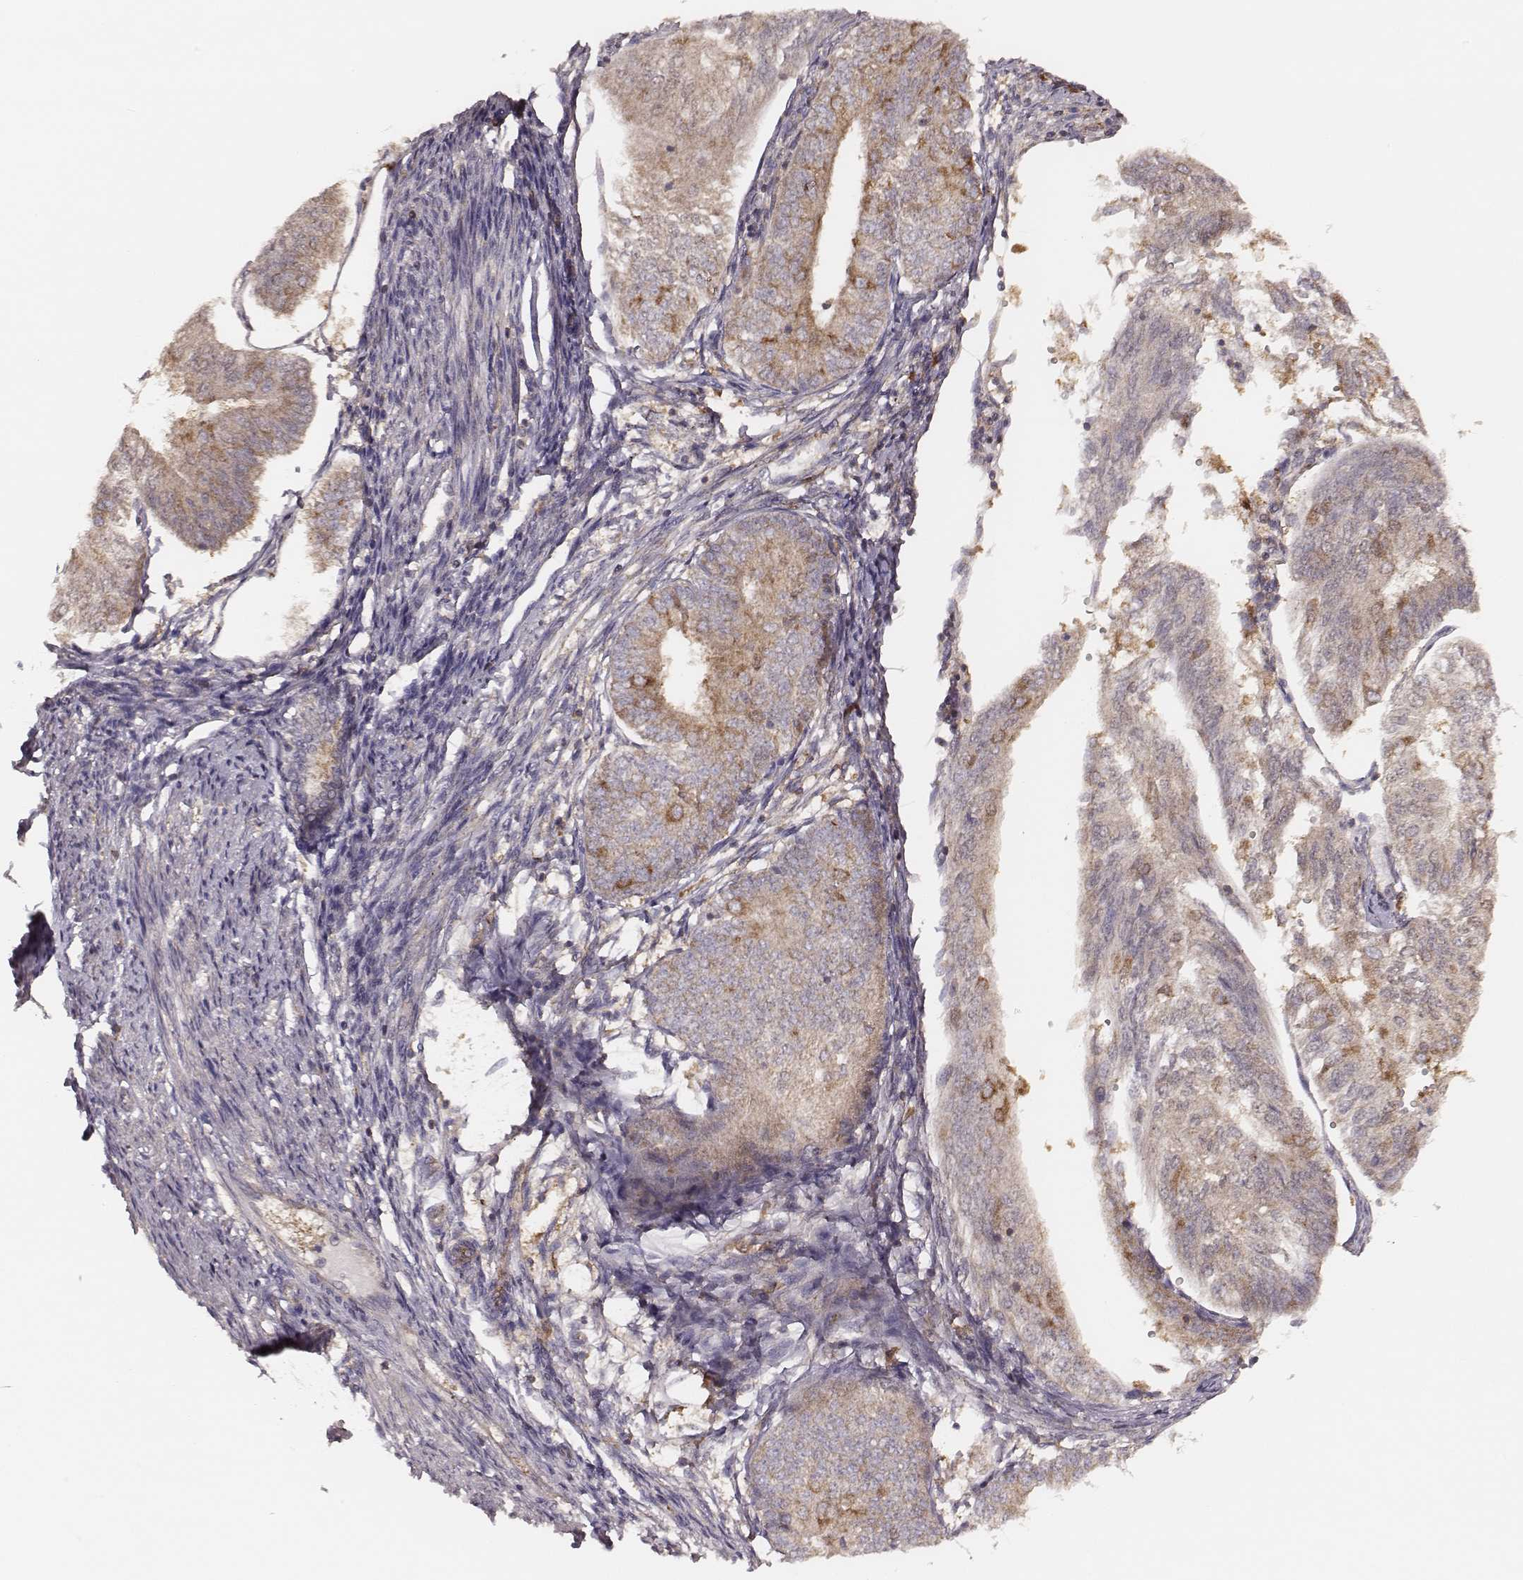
{"staining": {"intensity": "moderate", "quantity": "<25%", "location": "cytoplasmic/membranous"}, "tissue": "endometrial cancer", "cell_type": "Tumor cells", "image_type": "cancer", "snomed": [{"axis": "morphology", "description": "Adenocarcinoma, NOS"}, {"axis": "topography", "description": "Endometrium"}], "caption": "Tumor cells show low levels of moderate cytoplasmic/membranous expression in approximately <25% of cells in endometrial cancer.", "gene": "CARS1", "patient": {"sex": "female", "age": 58}}